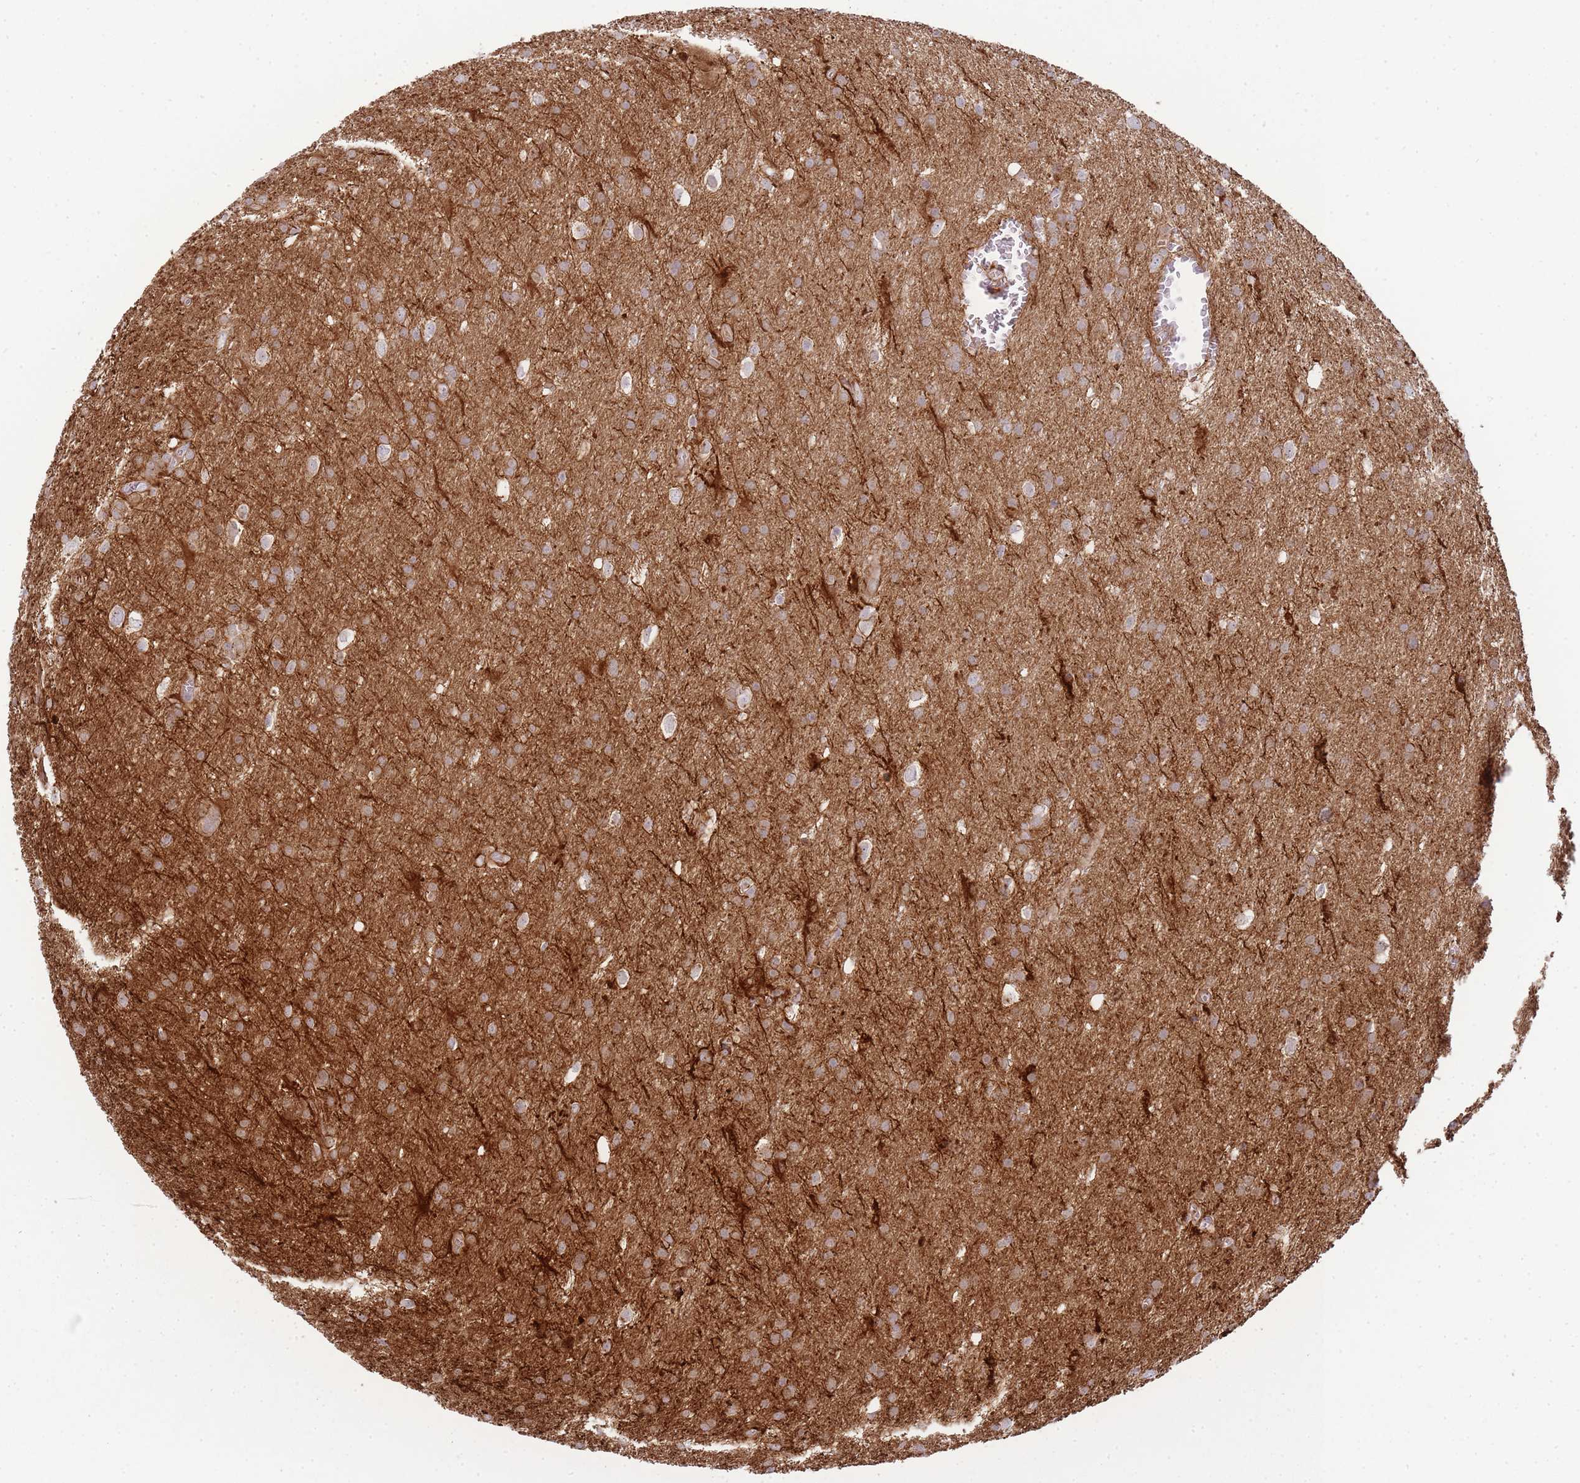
{"staining": {"intensity": "weak", "quantity": "<25%", "location": "cytoplasmic/membranous"}, "tissue": "glioma", "cell_type": "Tumor cells", "image_type": "cancer", "snomed": [{"axis": "morphology", "description": "Glioma, malignant, Low grade"}, {"axis": "topography", "description": "Brain"}], "caption": "Tumor cells show no significant staining in malignant low-grade glioma. Brightfield microscopy of immunohistochemistry (IHC) stained with DAB (brown) and hematoxylin (blue), captured at high magnification.", "gene": "PPP3R2", "patient": {"sex": "female", "age": 32}}